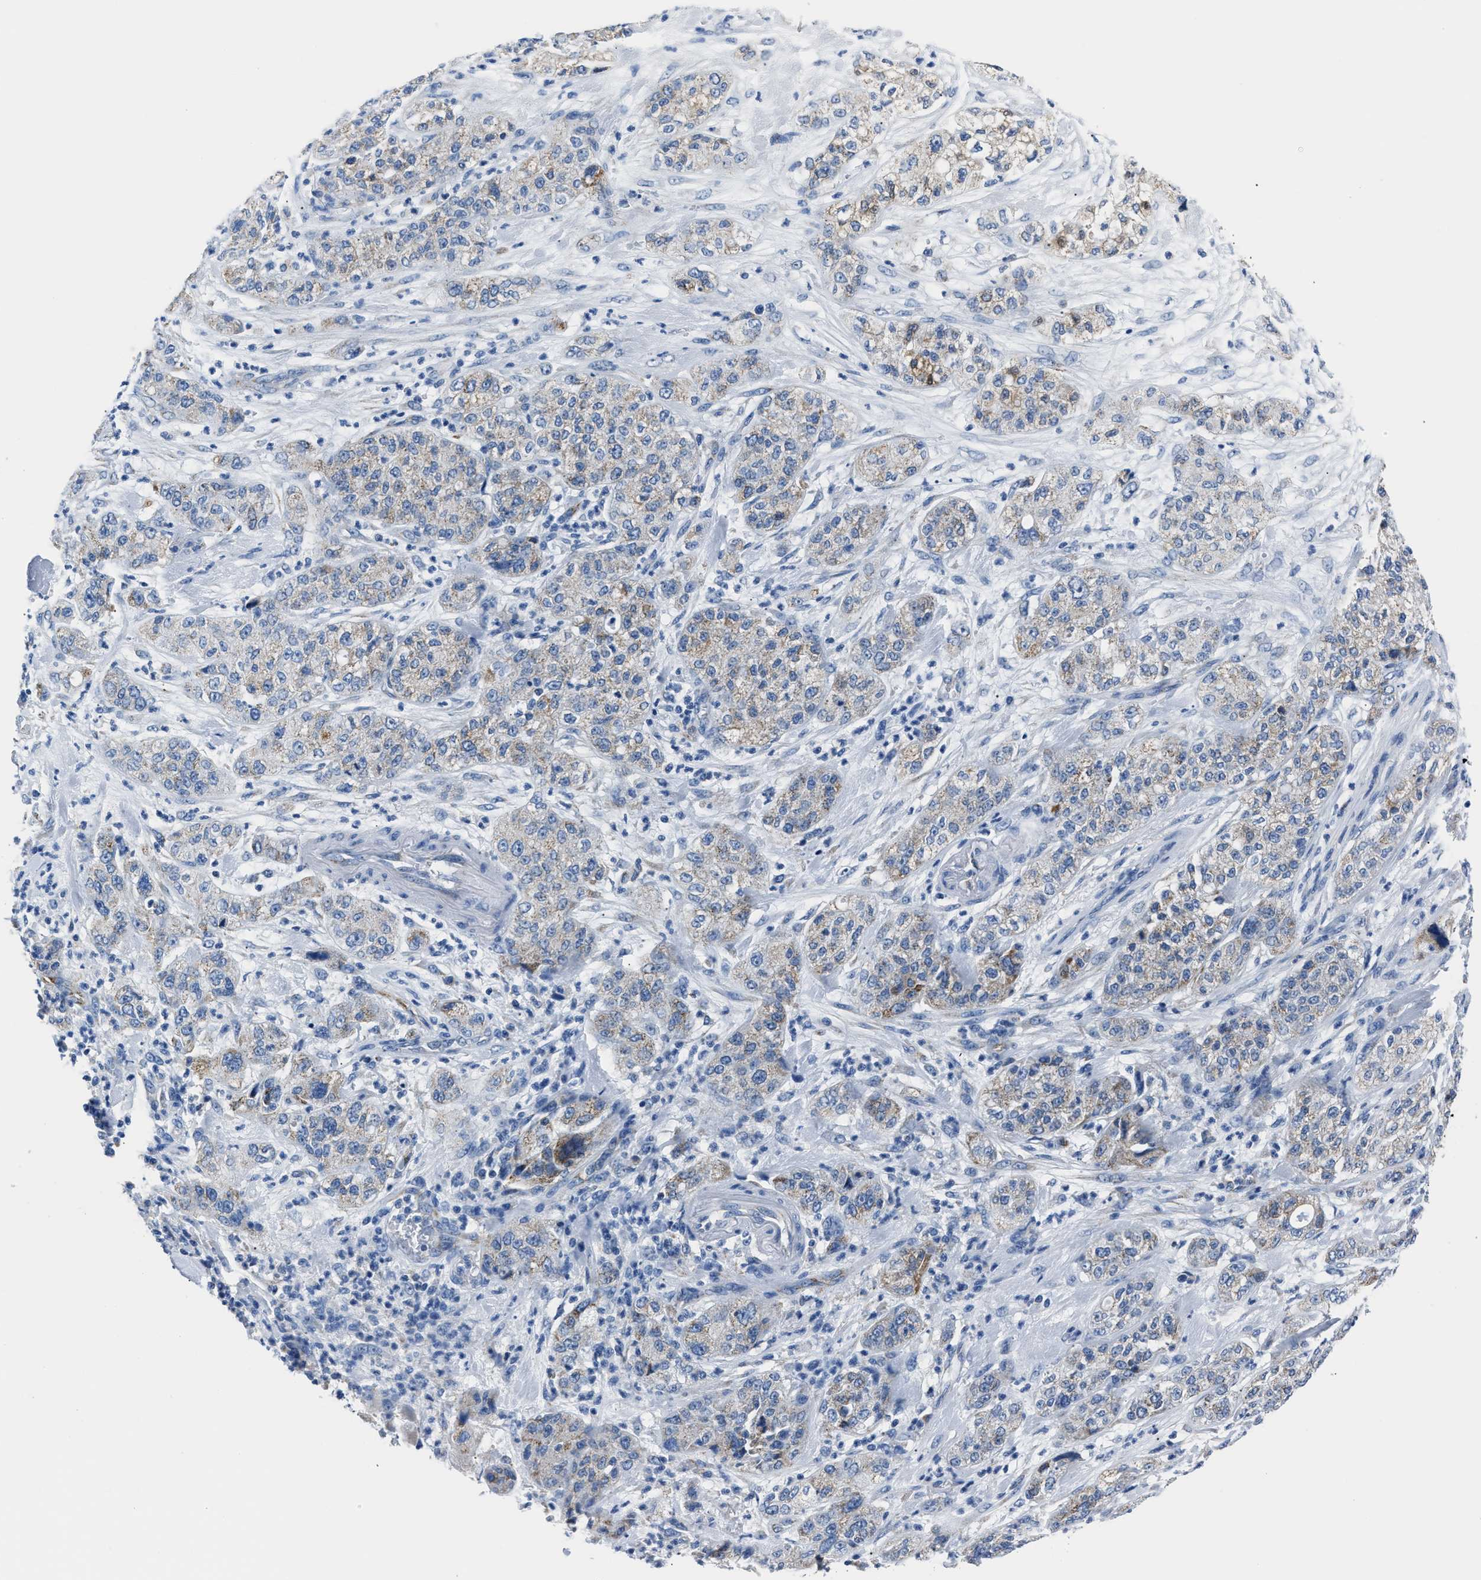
{"staining": {"intensity": "weak", "quantity": "<25%", "location": "cytoplasmic/membranous"}, "tissue": "pancreatic cancer", "cell_type": "Tumor cells", "image_type": "cancer", "snomed": [{"axis": "morphology", "description": "Adenocarcinoma, NOS"}, {"axis": "topography", "description": "Pancreas"}], "caption": "IHC of human pancreatic cancer demonstrates no staining in tumor cells.", "gene": "AMACR", "patient": {"sex": "female", "age": 78}}